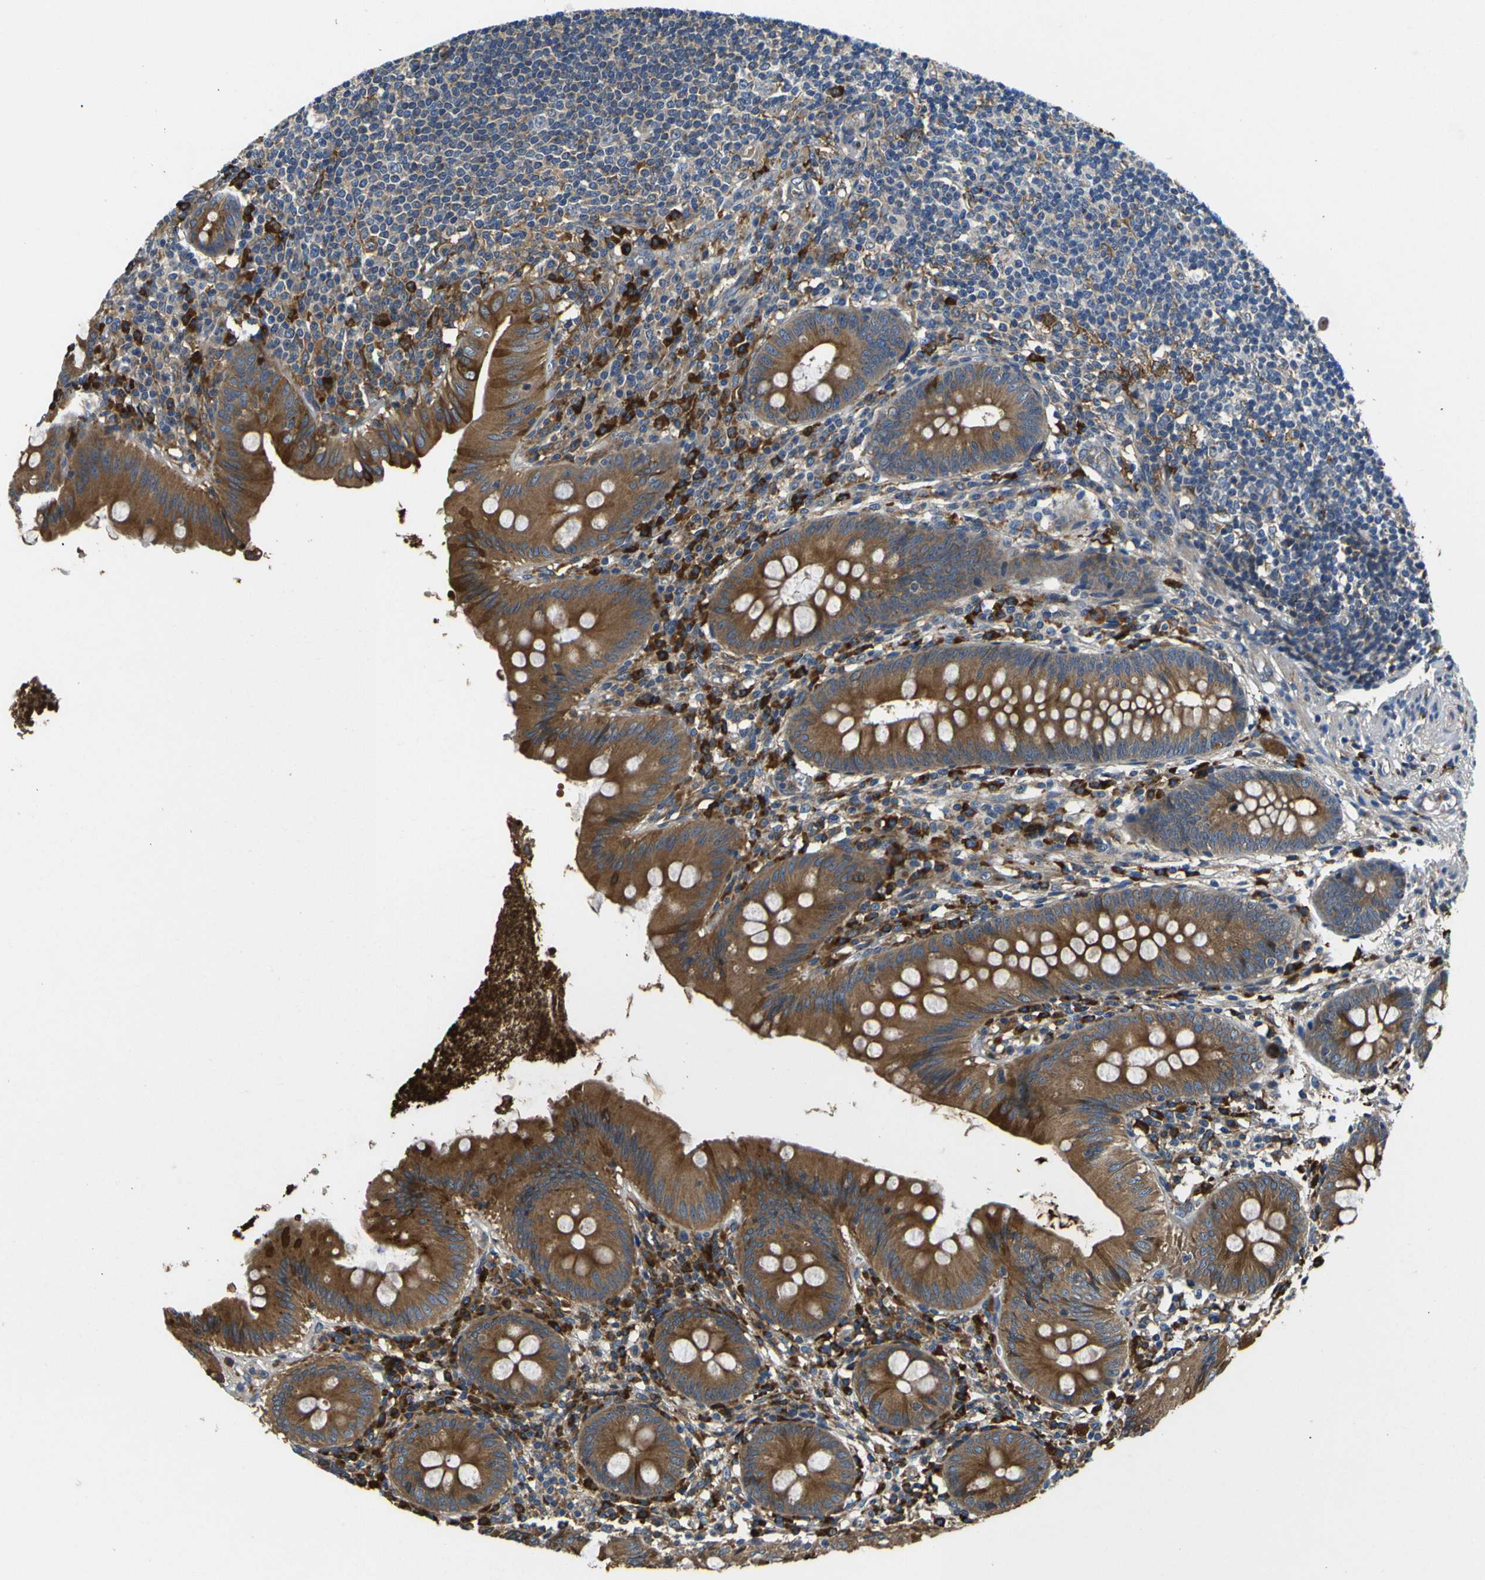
{"staining": {"intensity": "strong", "quantity": ">75%", "location": "cytoplasmic/membranous"}, "tissue": "appendix", "cell_type": "Glandular cells", "image_type": "normal", "snomed": [{"axis": "morphology", "description": "Normal tissue, NOS"}, {"axis": "topography", "description": "Appendix"}], "caption": "Unremarkable appendix shows strong cytoplasmic/membranous expression in approximately >75% of glandular cells The staining was performed using DAB, with brown indicating positive protein expression. Nuclei are stained blue with hematoxylin..", "gene": "RAB1B", "patient": {"sex": "male", "age": 56}}